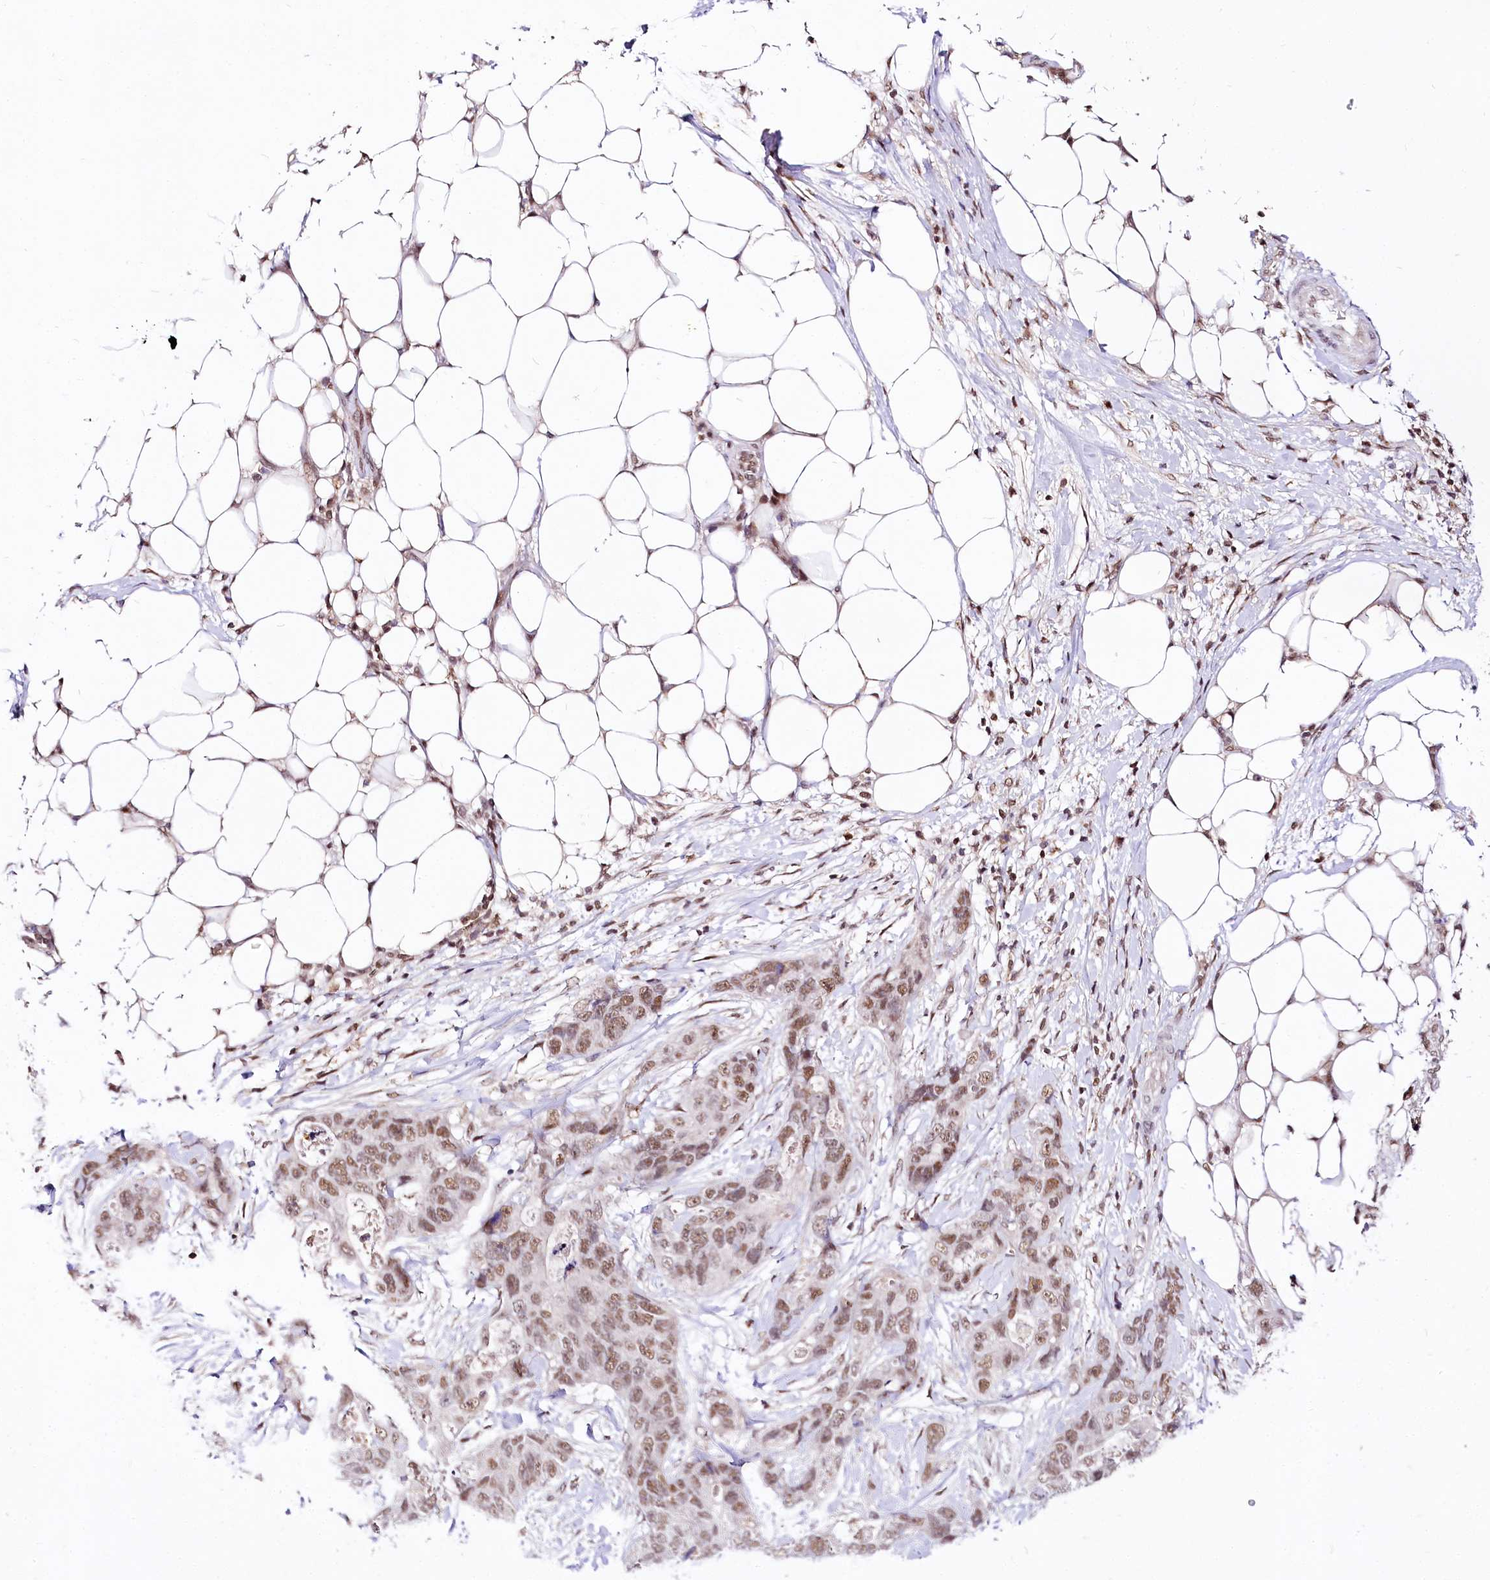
{"staining": {"intensity": "moderate", "quantity": ">75%", "location": "nuclear"}, "tissue": "stomach cancer", "cell_type": "Tumor cells", "image_type": "cancer", "snomed": [{"axis": "morphology", "description": "Adenocarcinoma, NOS"}, {"axis": "topography", "description": "Stomach"}], "caption": "High-magnification brightfield microscopy of stomach cancer (adenocarcinoma) stained with DAB (brown) and counterstained with hematoxylin (blue). tumor cells exhibit moderate nuclear staining is identified in approximately>75% of cells.", "gene": "POLA2", "patient": {"sex": "female", "age": 89}}